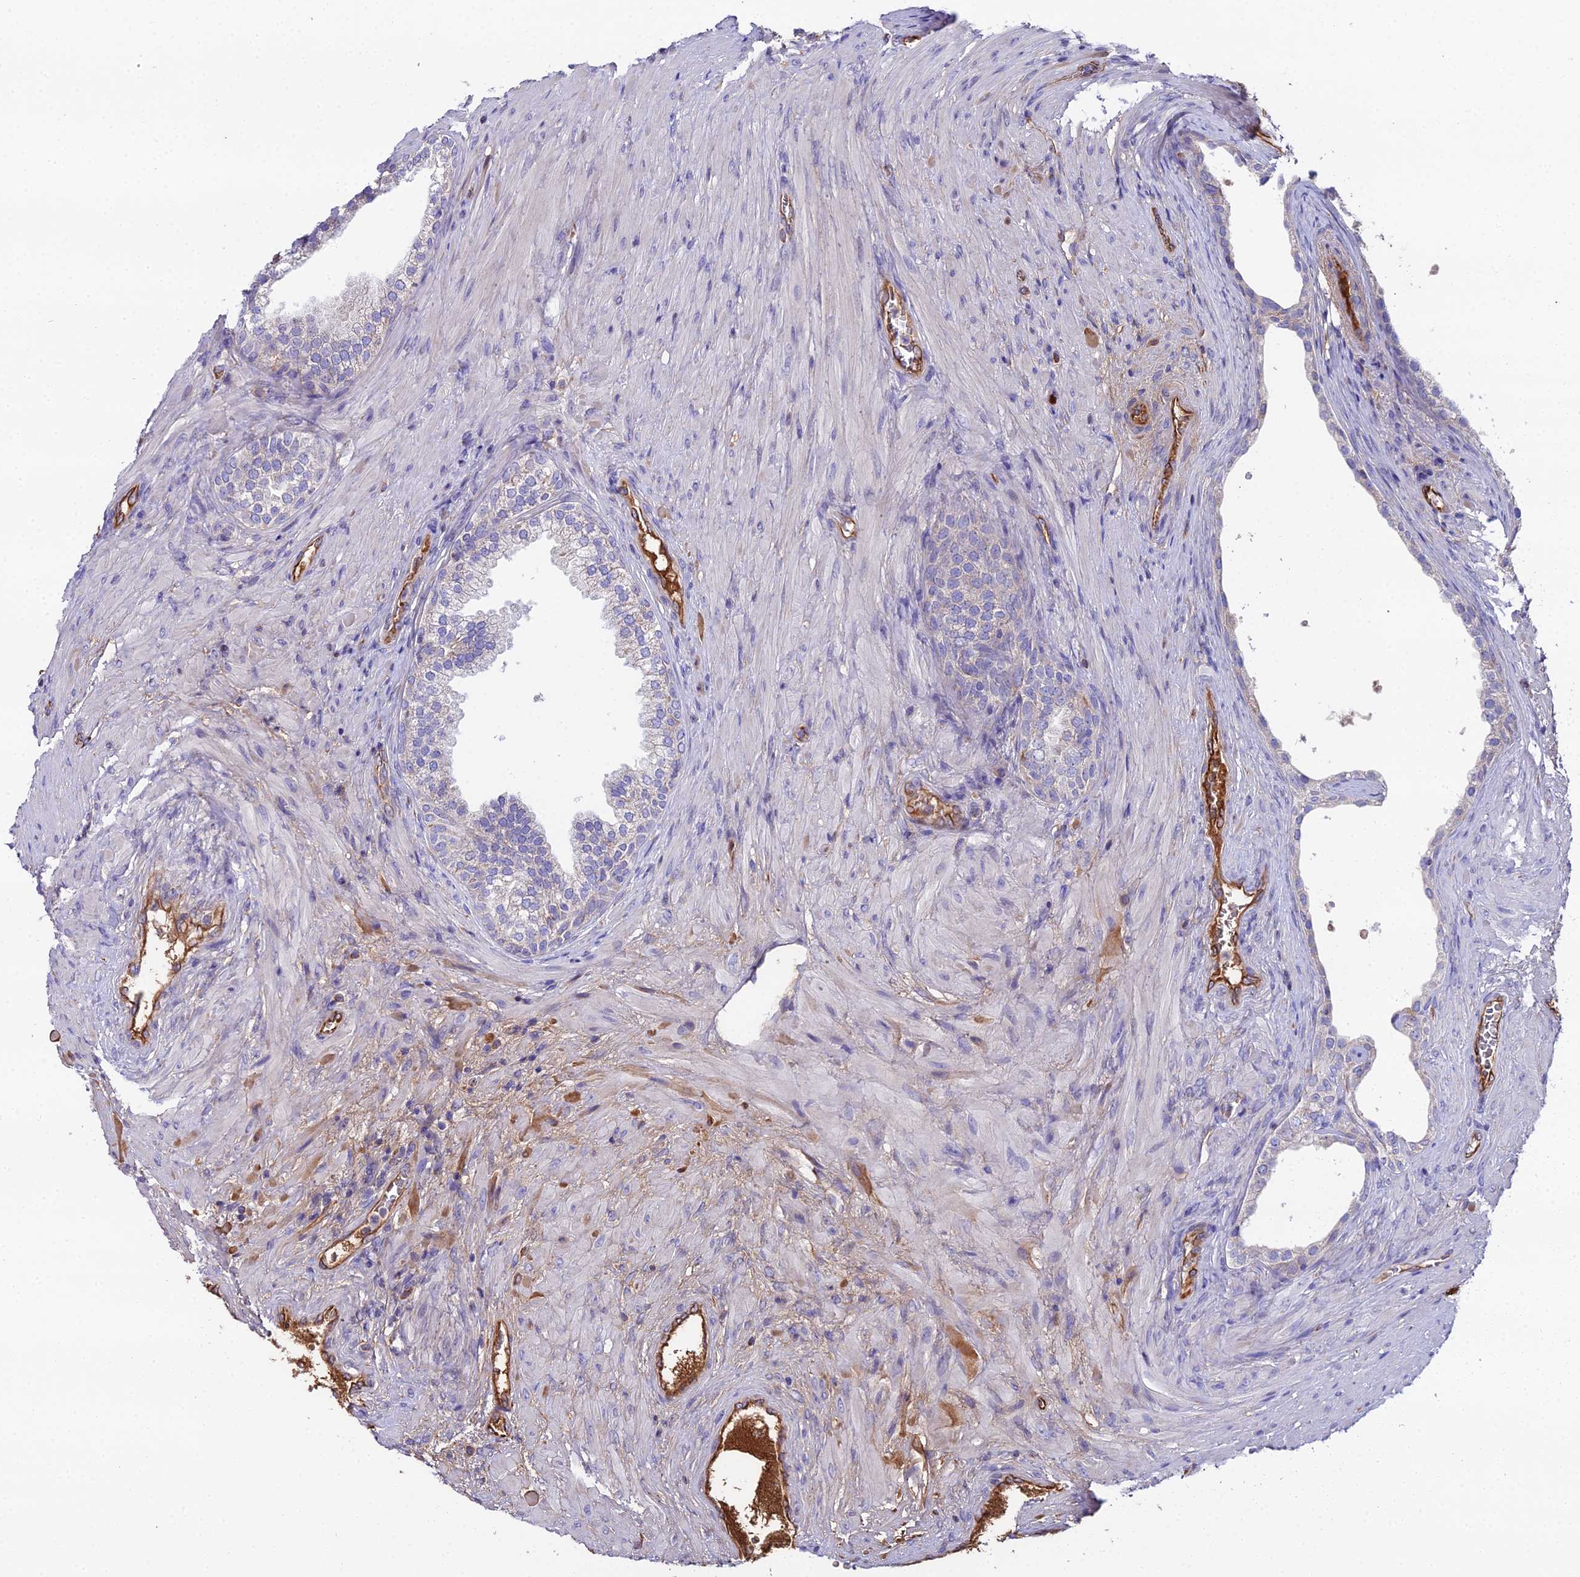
{"staining": {"intensity": "negative", "quantity": "none", "location": "none"}, "tissue": "prostate", "cell_type": "Glandular cells", "image_type": "normal", "snomed": [{"axis": "morphology", "description": "Normal tissue, NOS"}, {"axis": "topography", "description": "Prostate"}], "caption": "An immunohistochemistry (IHC) photomicrograph of unremarkable prostate is shown. There is no staining in glandular cells of prostate.", "gene": "BEX4", "patient": {"sex": "male", "age": 76}}